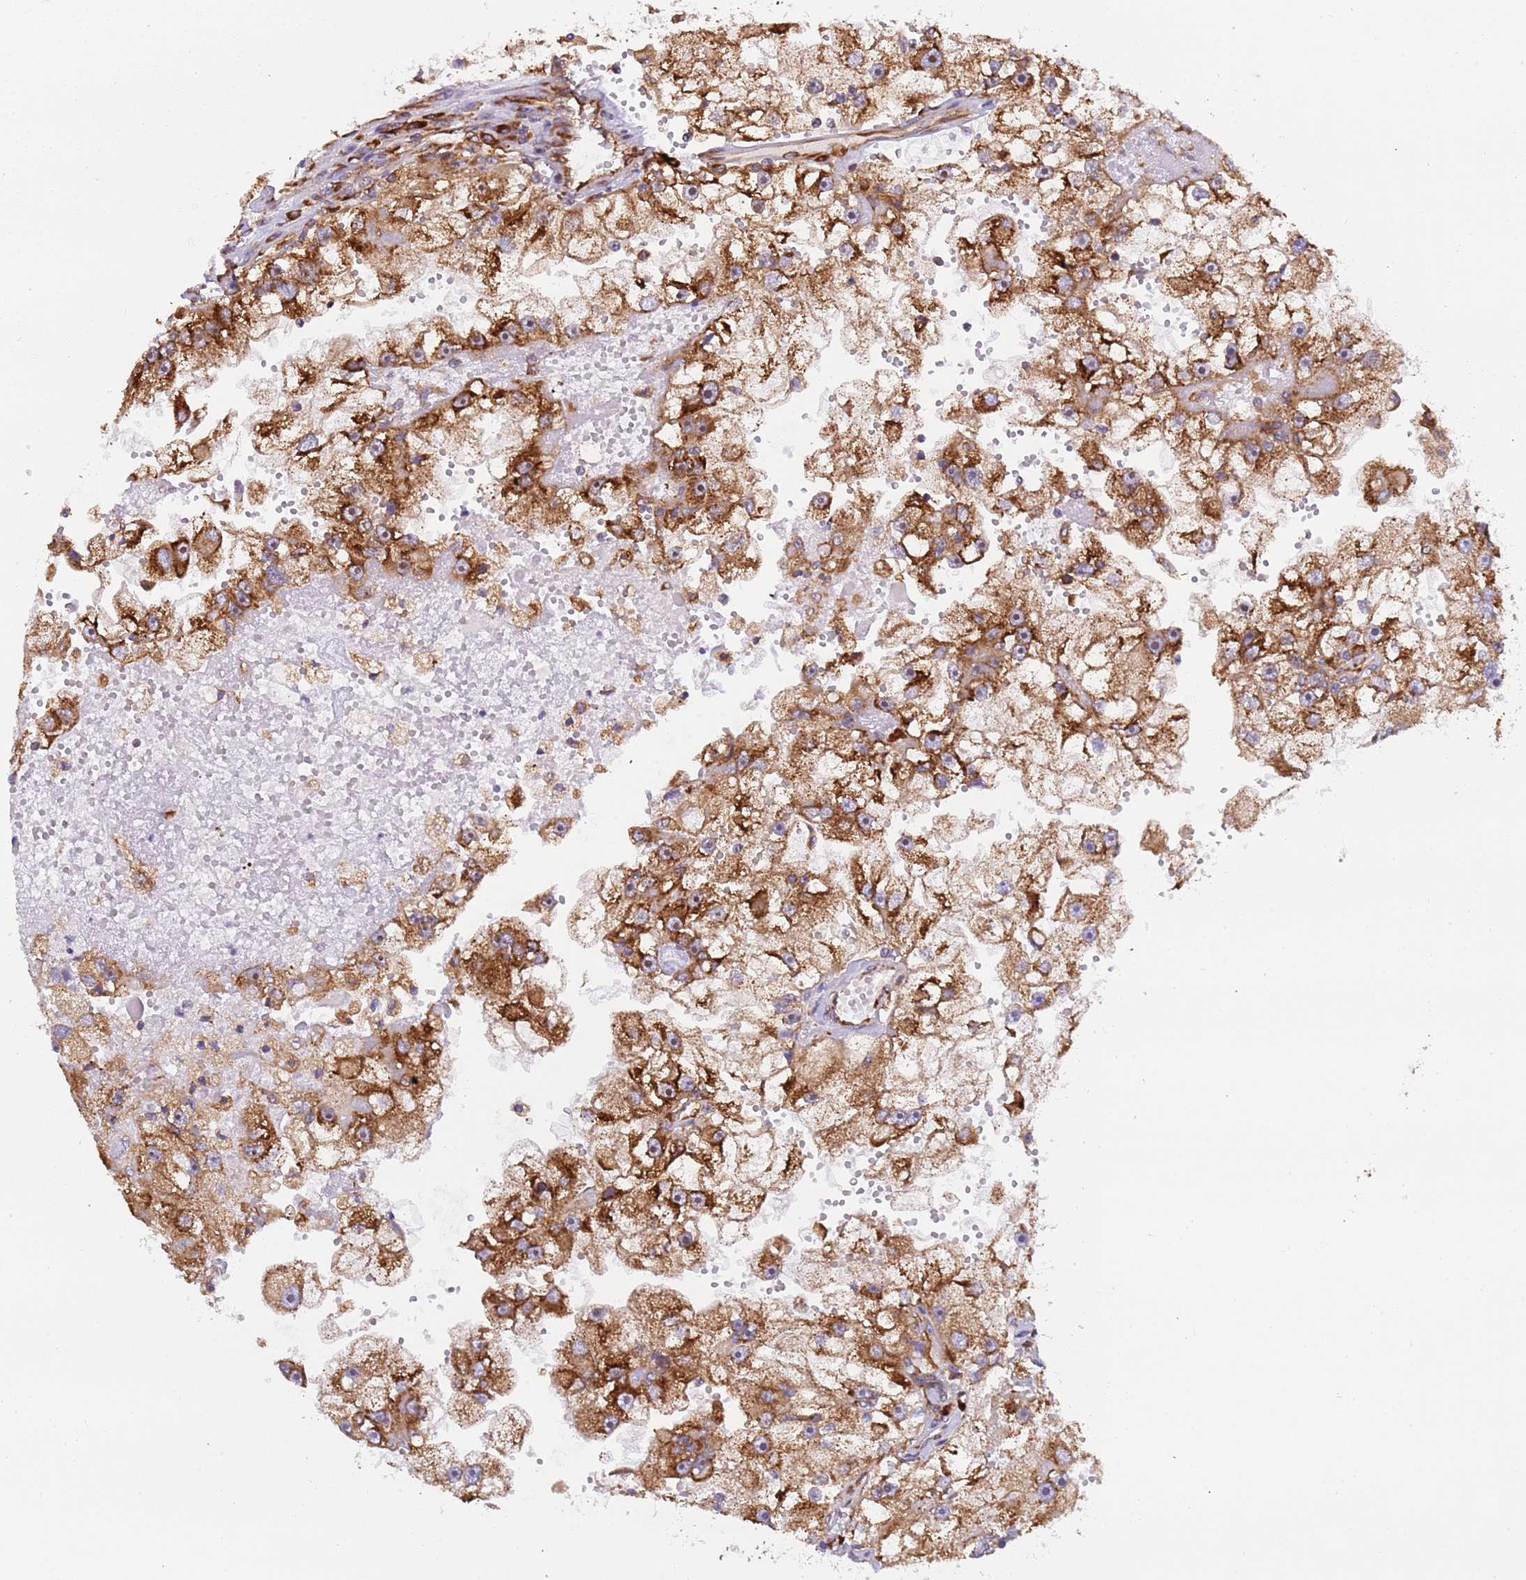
{"staining": {"intensity": "strong", "quantity": ">75%", "location": "cytoplasmic/membranous,nuclear"}, "tissue": "renal cancer", "cell_type": "Tumor cells", "image_type": "cancer", "snomed": [{"axis": "morphology", "description": "Adenocarcinoma, NOS"}, {"axis": "topography", "description": "Kidney"}], "caption": "Immunohistochemistry (DAB) staining of human renal cancer (adenocarcinoma) displays strong cytoplasmic/membranous and nuclear protein positivity in about >75% of tumor cells.", "gene": "RPL36", "patient": {"sex": "male", "age": 63}}